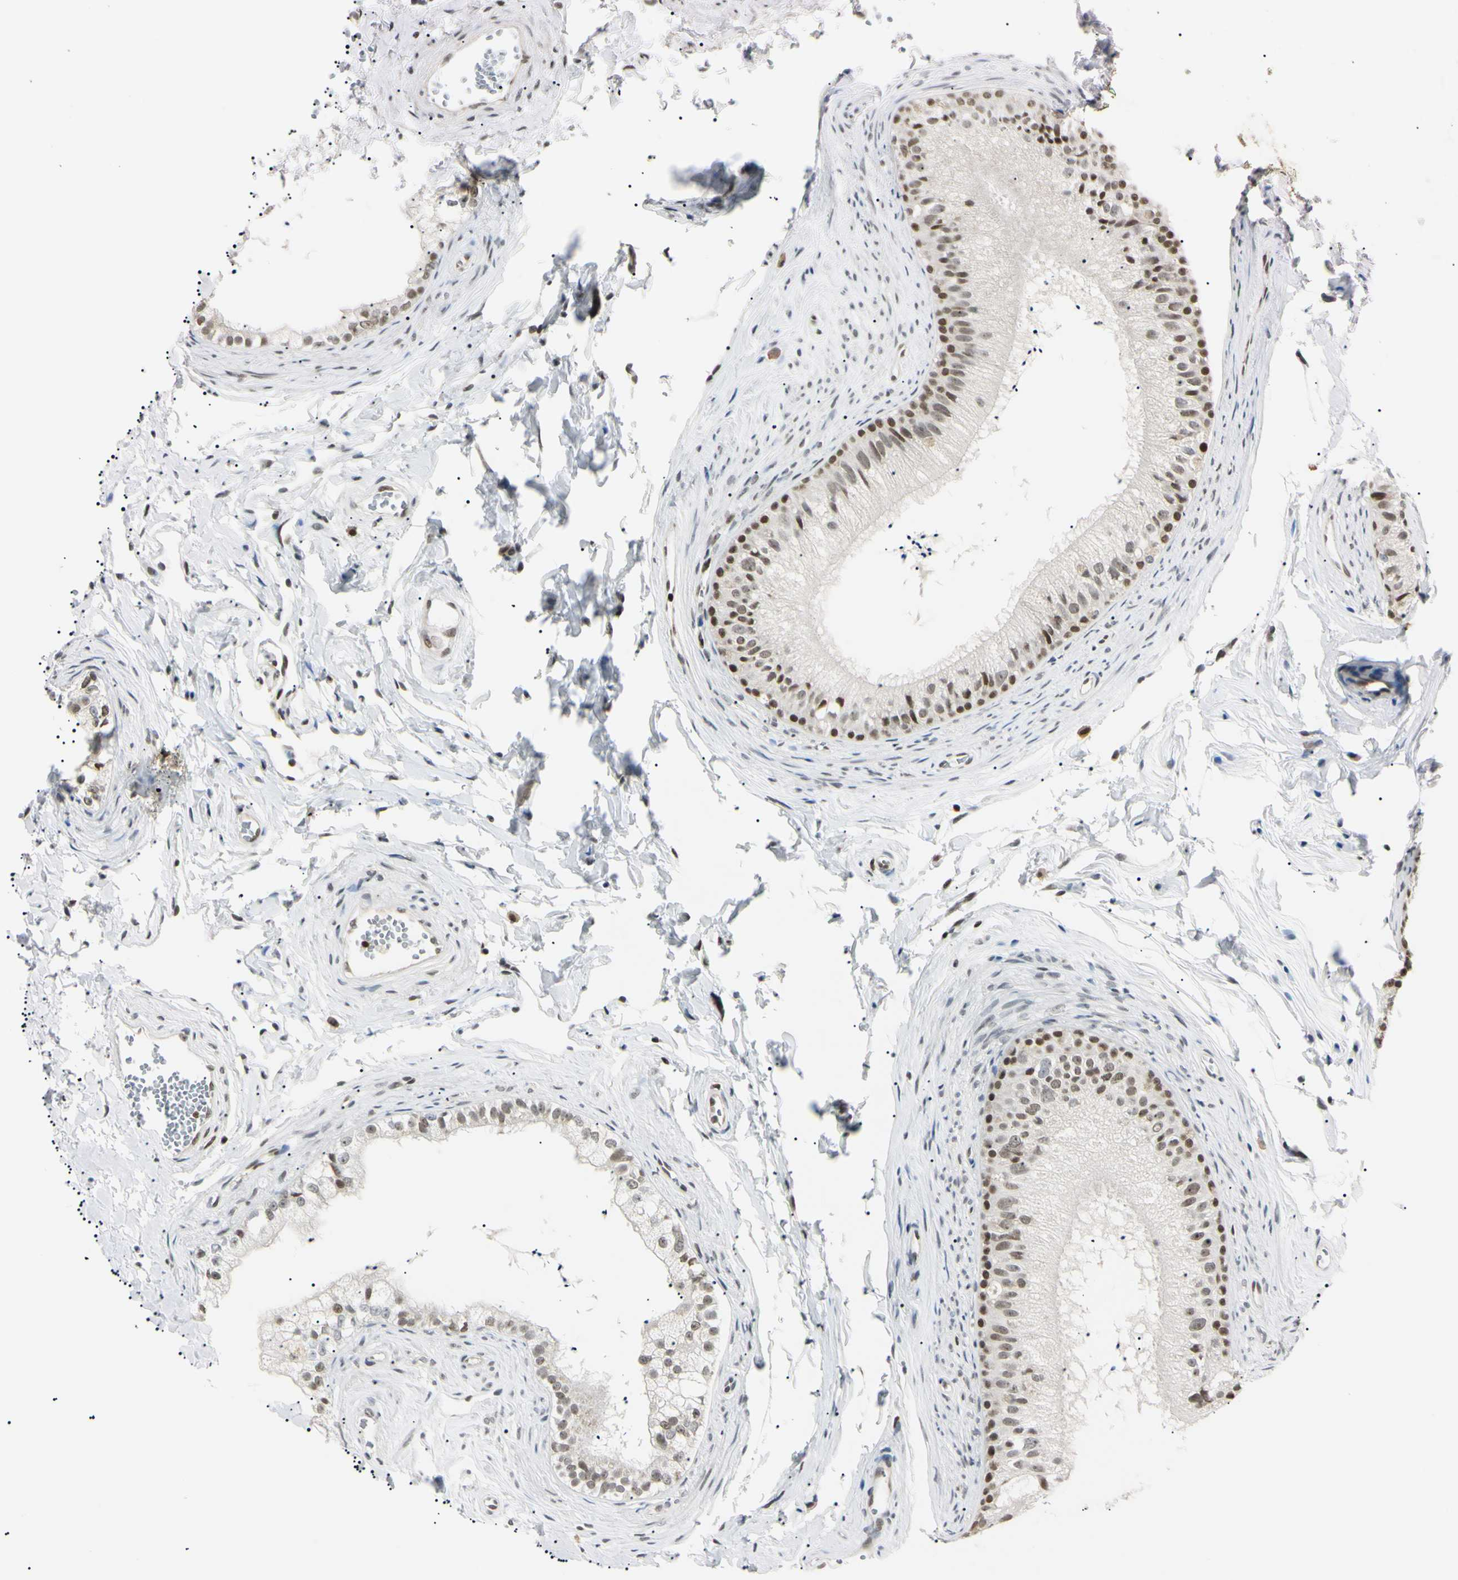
{"staining": {"intensity": "moderate", "quantity": ">75%", "location": "nuclear"}, "tissue": "epididymis", "cell_type": "Glandular cells", "image_type": "normal", "snomed": [{"axis": "morphology", "description": "Normal tissue, NOS"}, {"axis": "topography", "description": "Epididymis"}], "caption": "Epididymis stained with IHC exhibits moderate nuclear staining in about >75% of glandular cells.", "gene": "C1orf174", "patient": {"sex": "male", "age": 56}}